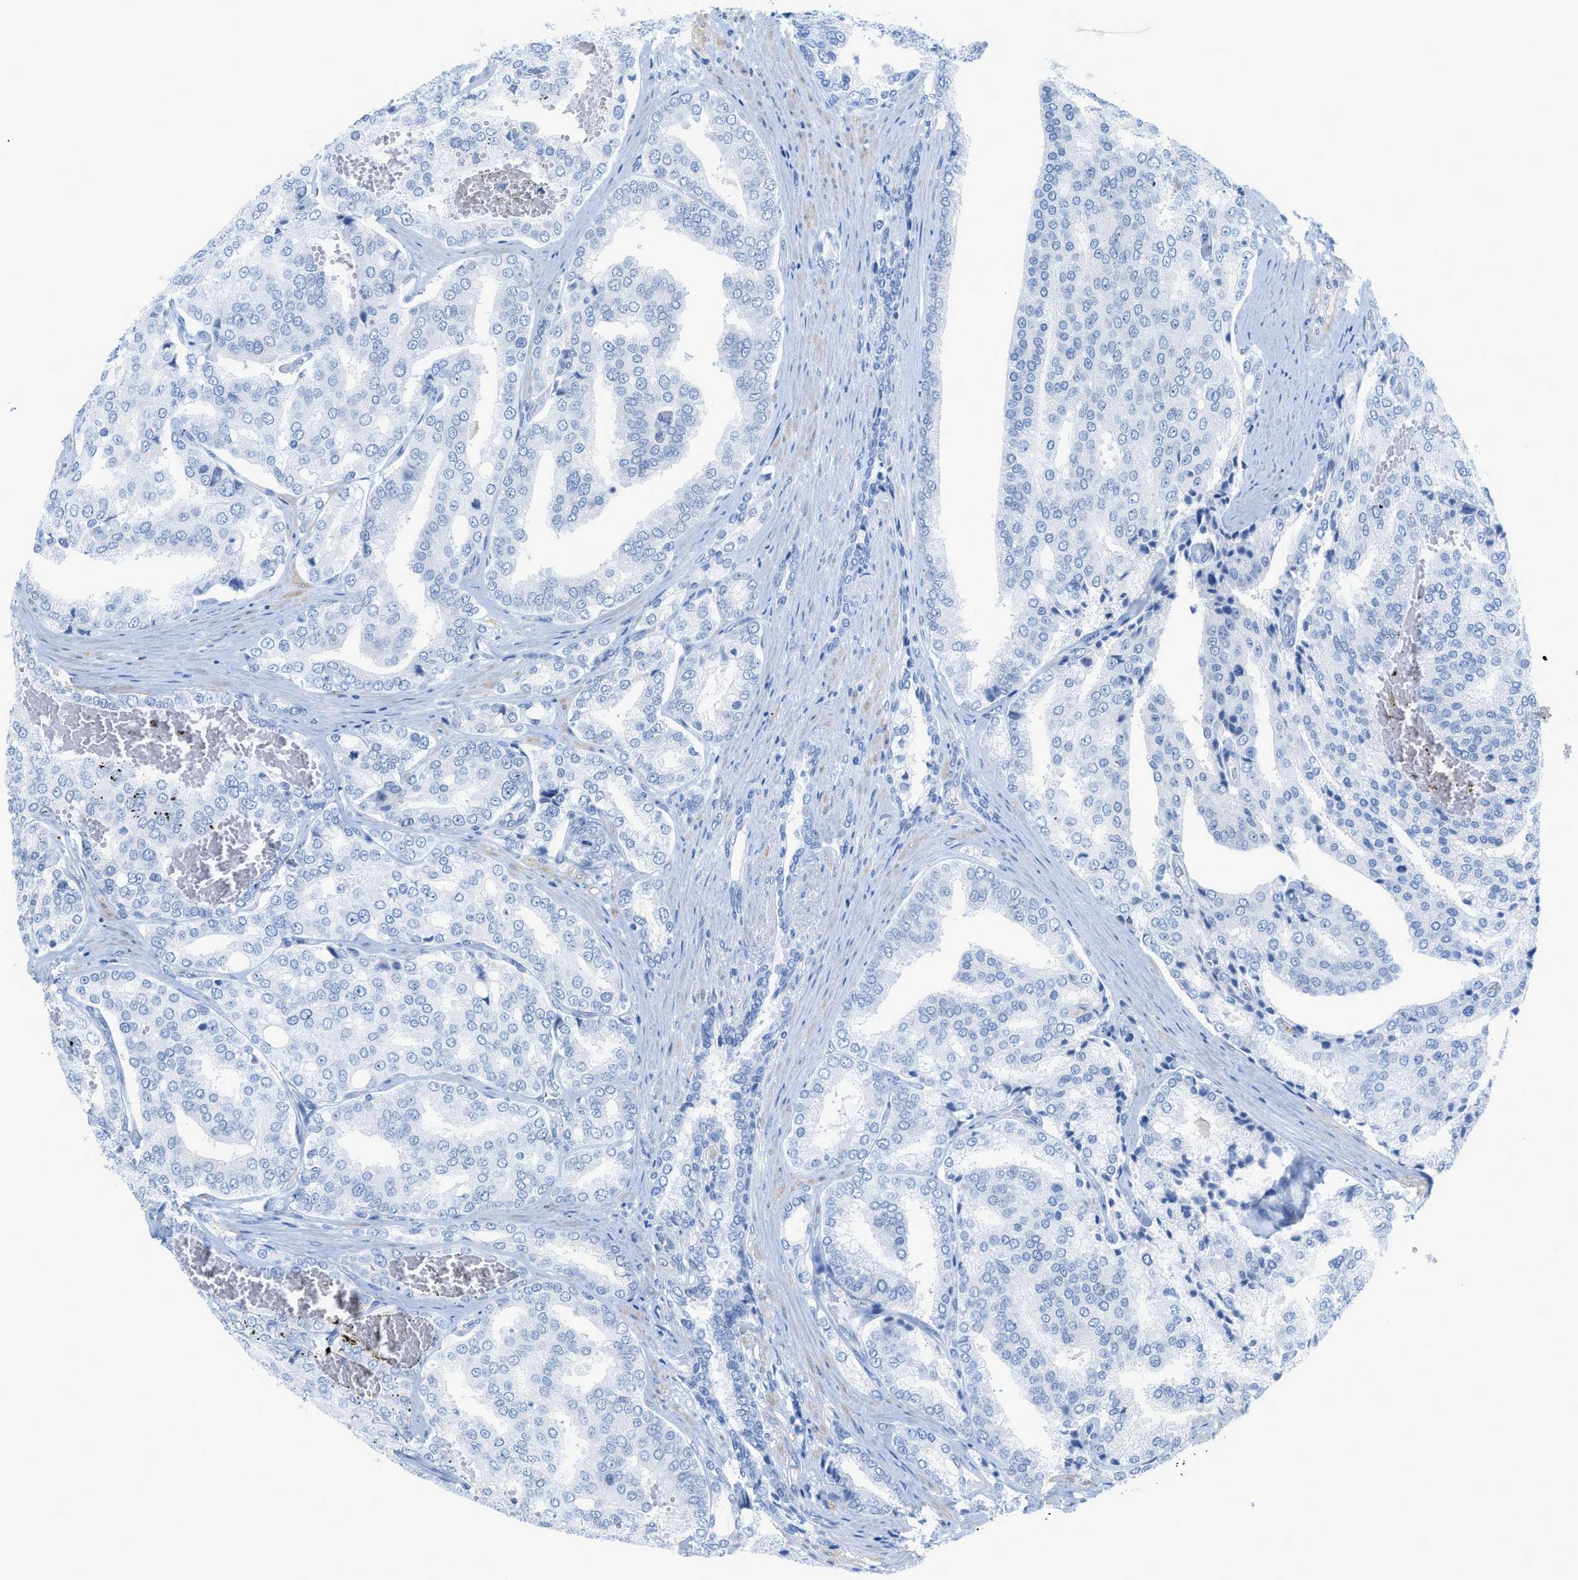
{"staining": {"intensity": "negative", "quantity": "none", "location": "none"}, "tissue": "prostate cancer", "cell_type": "Tumor cells", "image_type": "cancer", "snomed": [{"axis": "morphology", "description": "Adenocarcinoma, High grade"}, {"axis": "topography", "description": "Prostate"}], "caption": "This is a histopathology image of immunohistochemistry staining of high-grade adenocarcinoma (prostate), which shows no staining in tumor cells.", "gene": "HLTF", "patient": {"sex": "male", "age": 50}}